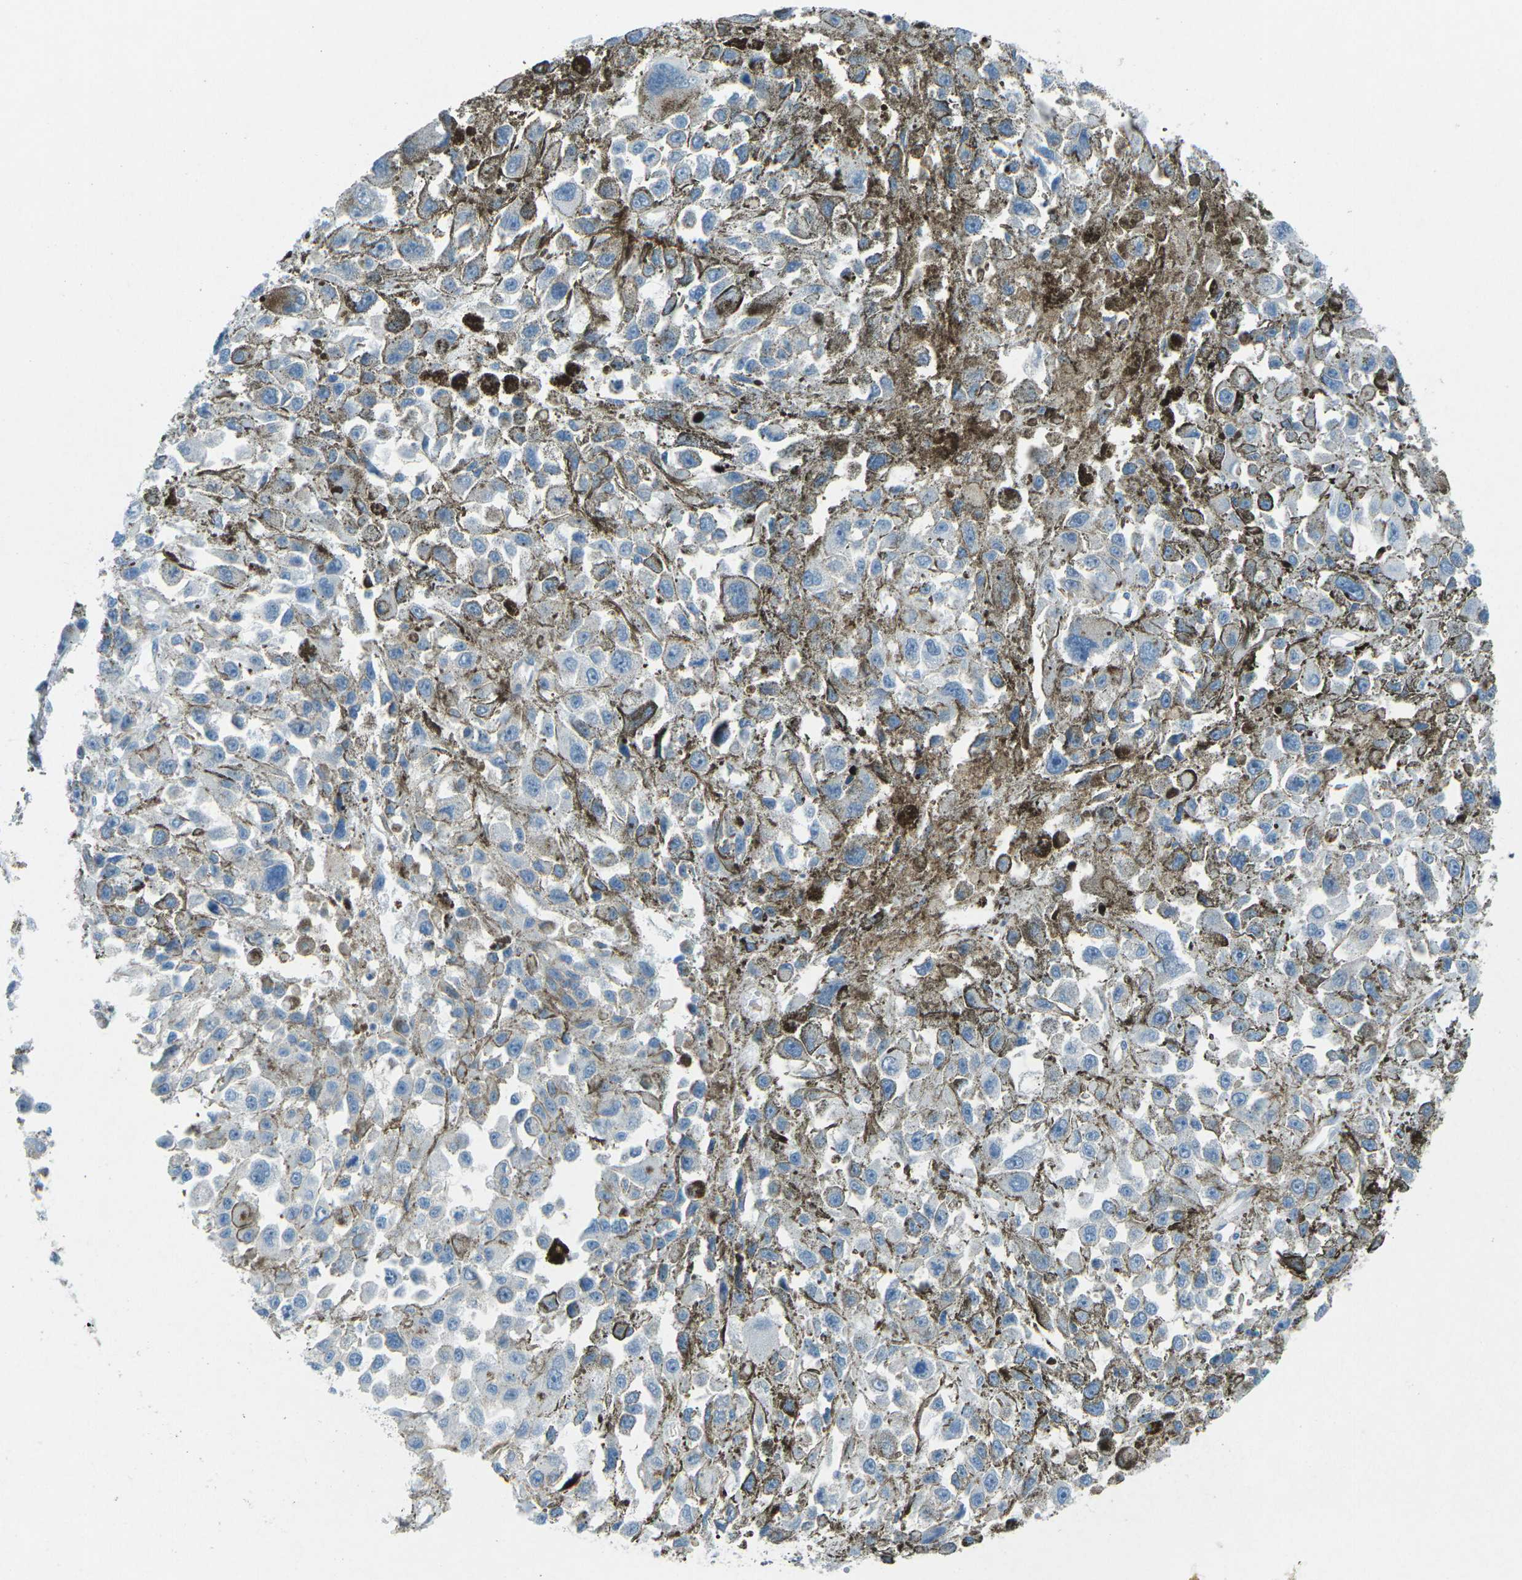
{"staining": {"intensity": "negative", "quantity": "none", "location": "none"}, "tissue": "melanoma", "cell_type": "Tumor cells", "image_type": "cancer", "snomed": [{"axis": "morphology", "description": "Malignant melanoma, Metastatic site"}, {"axis": "topography", "description": "Lymph node"}], "caption": "Image shows no protein positivity in tumor cells of malignant melanoma (metastatic site) tissue.", "gene": "UTRN", "patient": {"sex": "male", "age": 59}}